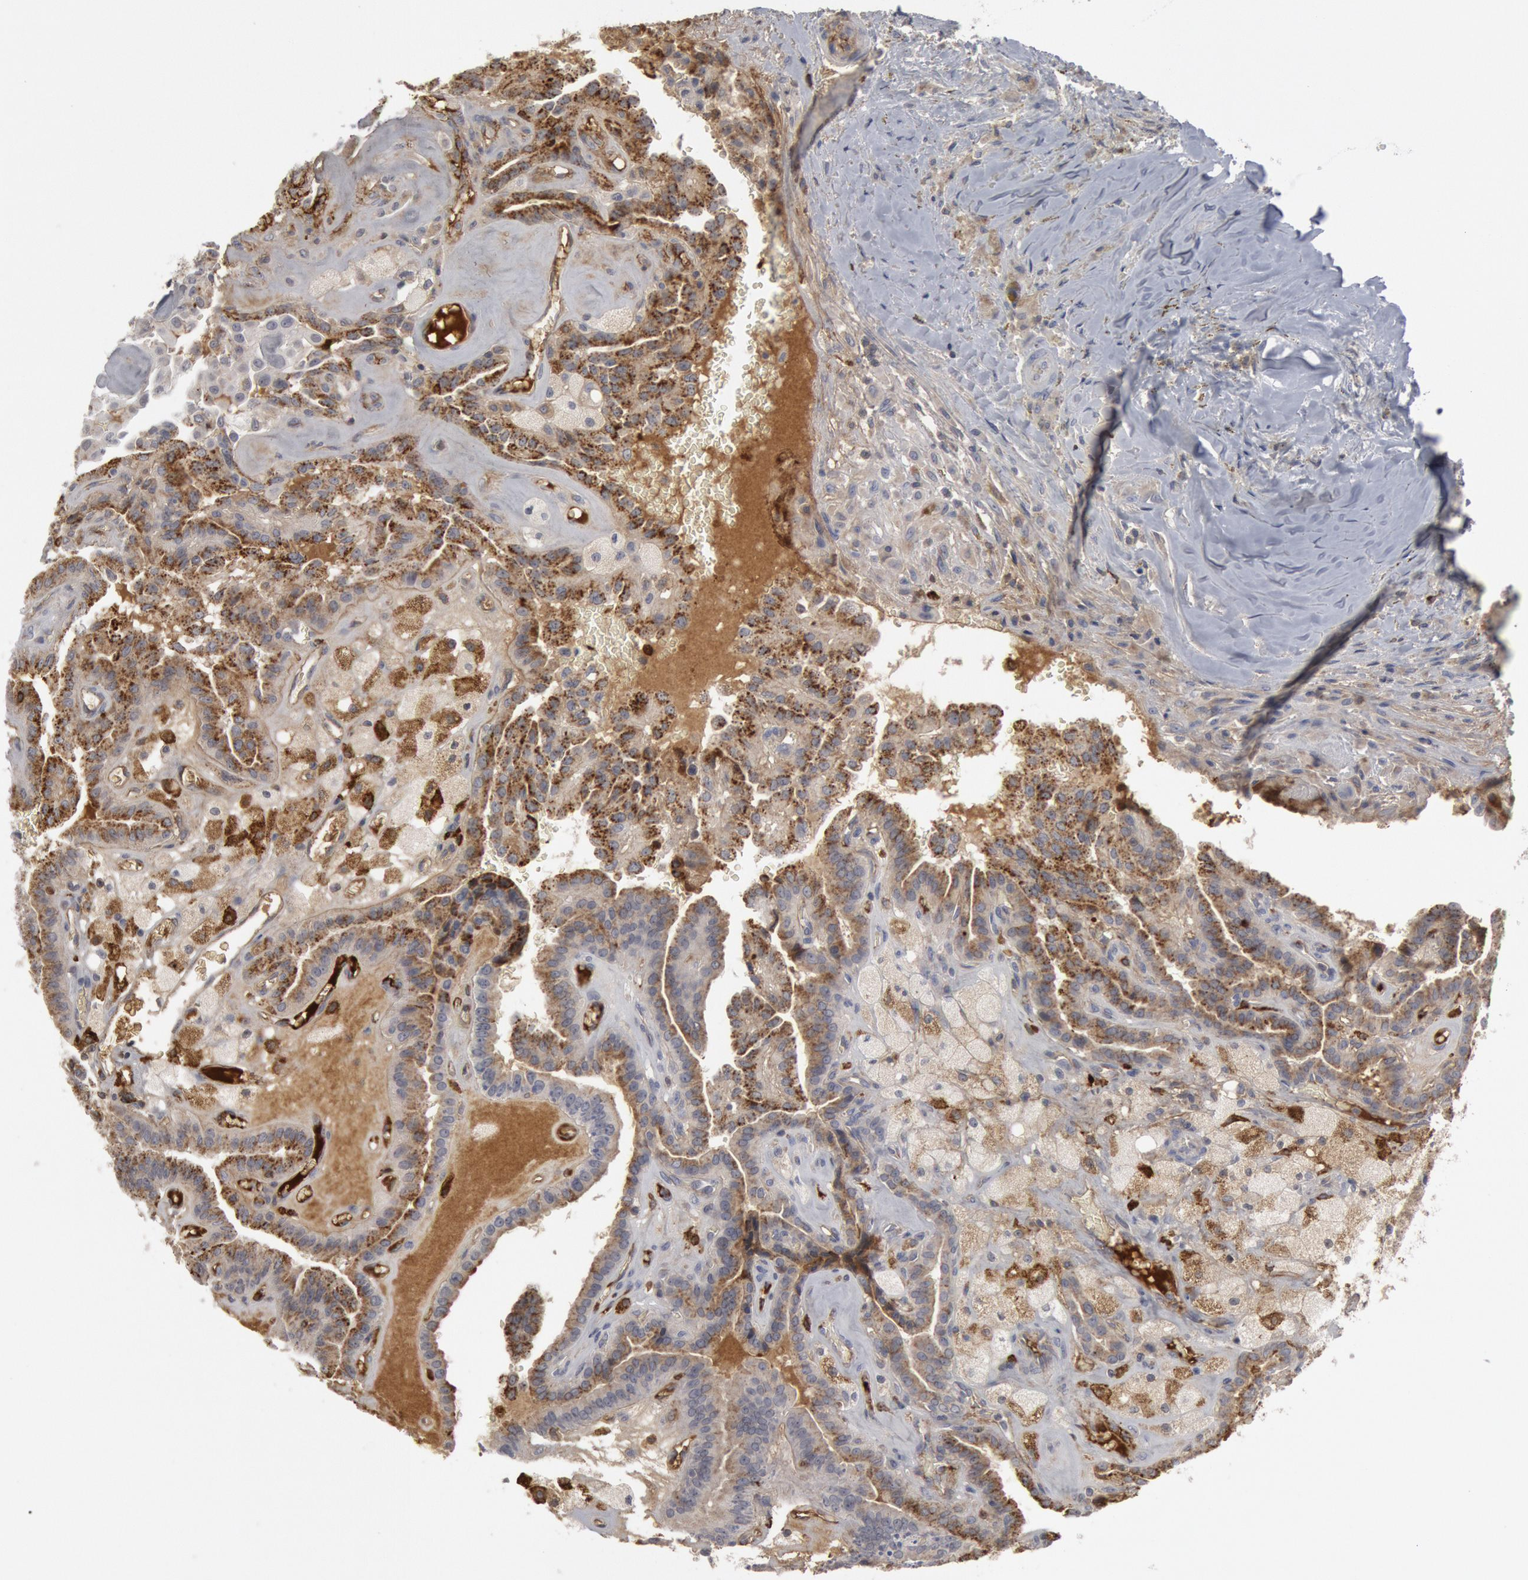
{"staining": {"intensity": "moderate", "quantity": "25%-75%", "location": "cytoplasmic/membranous"}, "tissue": "thyroid cancer", "cell_type": "Tumor cells", "image_type": "cancer", "snomed": [{"axis": "morphology", "description": "Papillary adenocarcinoma, NOS"}, {"axis": "topography", "description": "Thyroid gland"}], "caption": "A photomicrograph of human thyroid papillary adenocarcinoma stained for a protein exhibits moderate cytoplasmic/membranous brown staining in tumor cells.", "gene": "C1QC", "patient": {"sex": "male", "age": 87}}